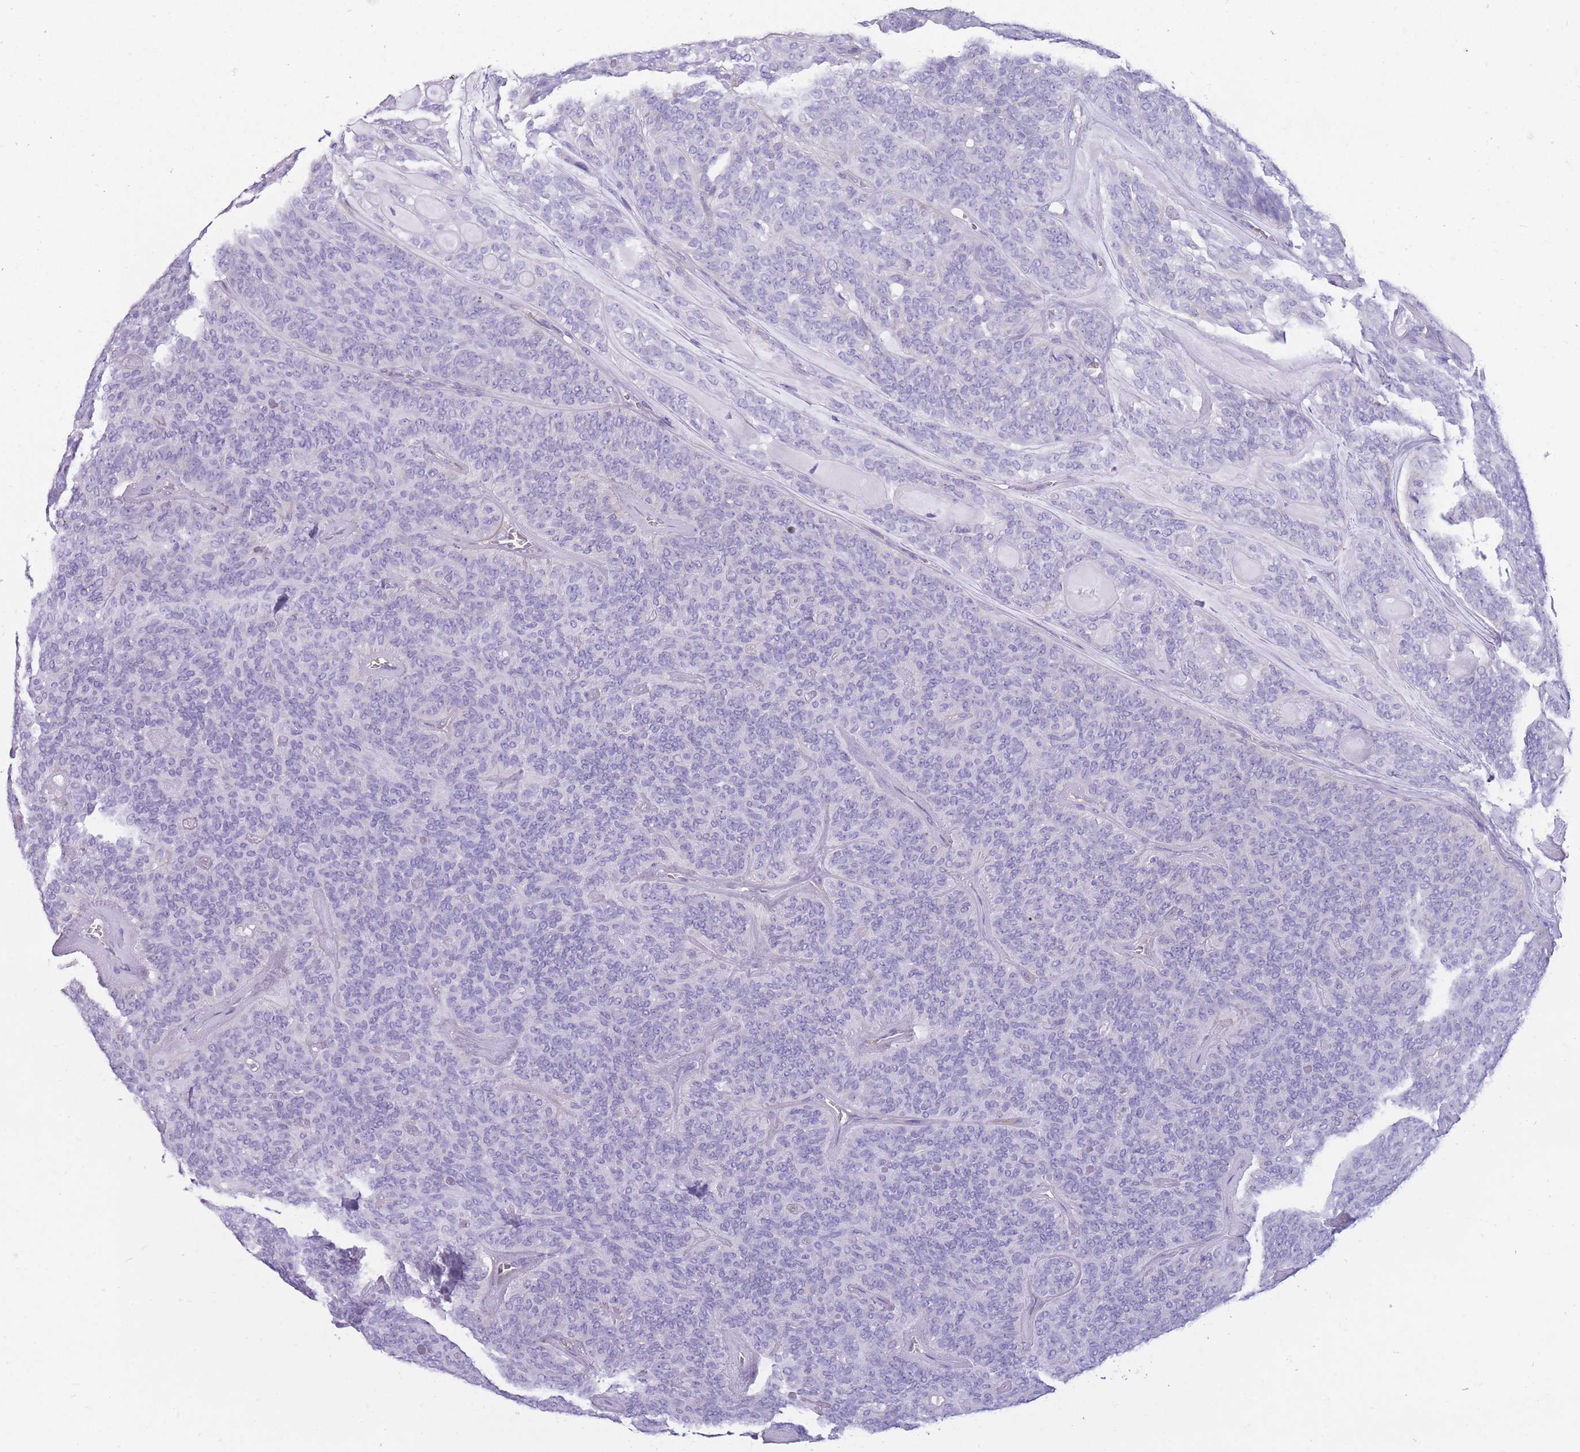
{"staining": {"intensity": "negative", "quantity": "none", "location": "none"}, "tissue": "head and neck cancer", "cell_type": "Tumor cells", "image_type": "cancer", "snomed": [{"axis": "morphology", "description": "Adenocarcinoma, NOS"}, {"axis": "topography", "description": "Head-Neck"}], "caption": "Human adenocarcinoma (head and neck) stained for a protein using immunohistochemistry demonstrates no expression in tumor cells.", "gene": "MTSS2", "patient": {"sex": "male", "age": 66}}